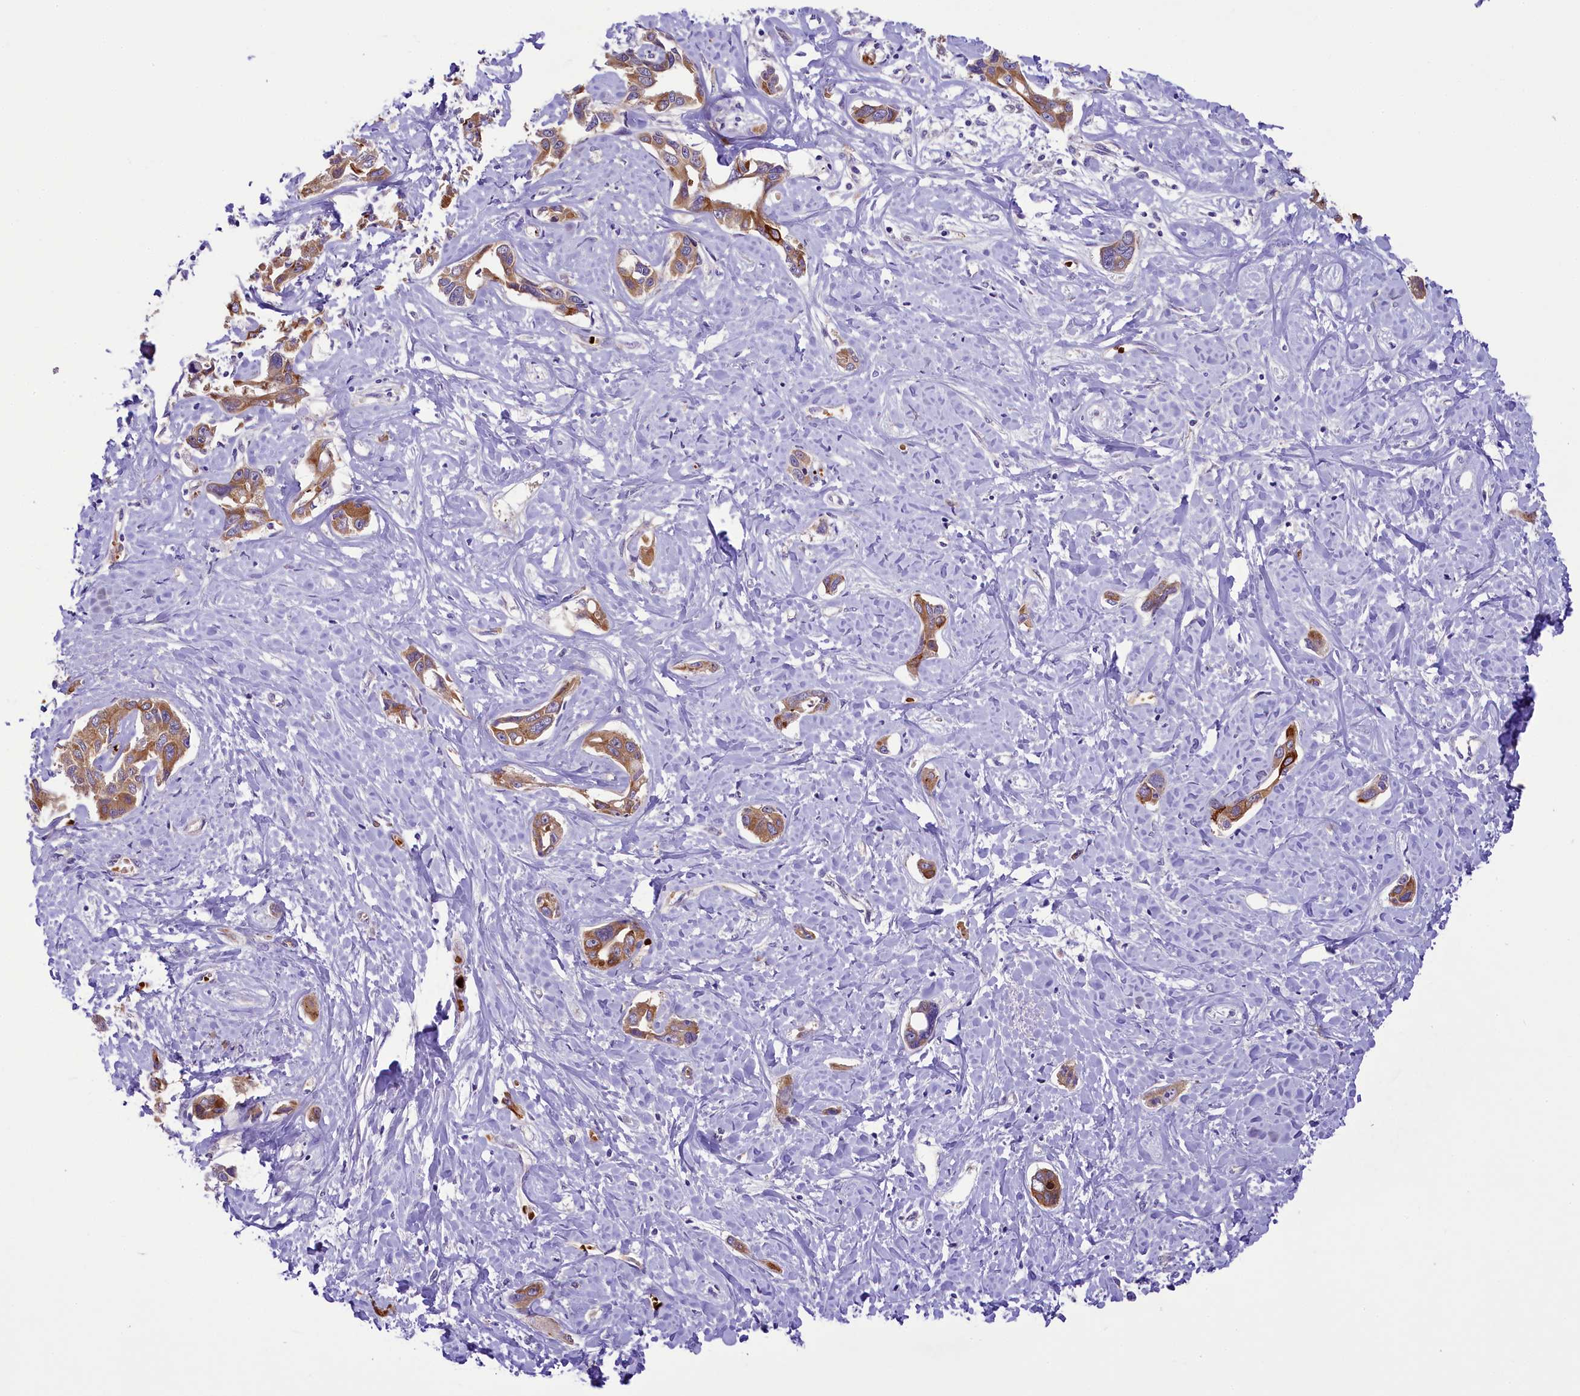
{"staining": {"intensity": "moderate", "quantity": ">75%", "location": "cytoplasmic/membranous"}, "tissue": "liver cancer", "cell_type": "Tumor cells", "image_type": "cancer", "snomed": [{"axis": "morphology", "description": "Cholangiocarcinoma"}, {"axis": "topography", "description": "Liver"}], "caption": "Immunohistochemistry (IHC) of human cholangiocarcinoma (liver) shows medium levels of moderate cytoplasmic/membranous expression in about >75% of tumor cells.", "gene": "LARP4", "patient": {"sex": "male", "age": 59}}